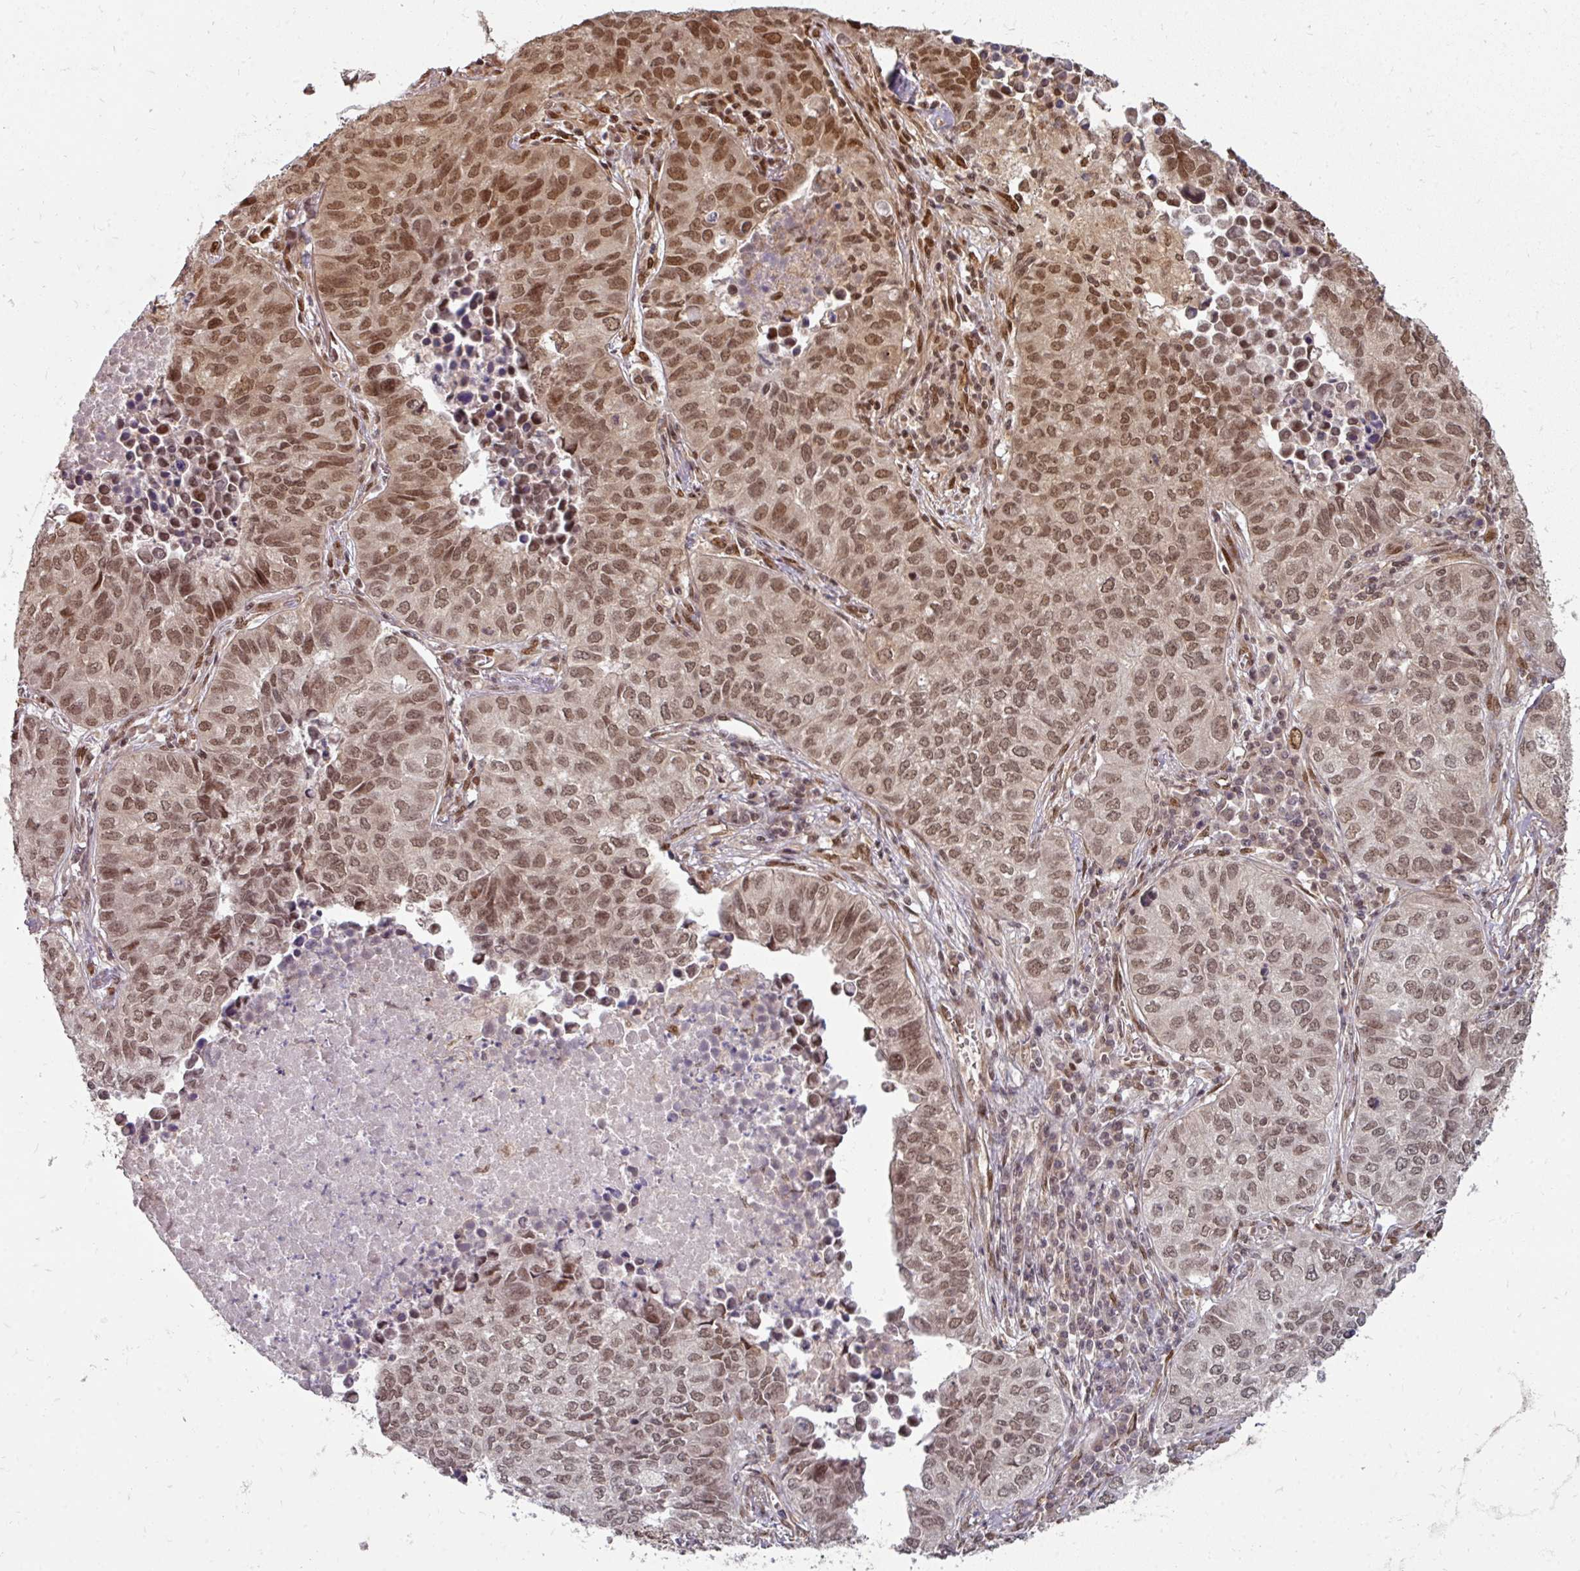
{"staining": {"intensity": "moderate", "quantity": ">75%", "location": "nuclear"}, "tissue": "lung cancer", "cell_type": "Tumor cells", "image_type": "cancer", "snomed": [{"axis": "morphology", "description": "Adenocarcinoma, NOS"}, {"axis": "topography", "description": "Lung"}], "caption": "Lung cancer (adenocarcinoma) tissue shows moderate nuclear staining in about >75% of tumor cells, visualized by immunohistochemistry.", "gene": "SIK3", "patient": {"sex": "female", "age": 50}}